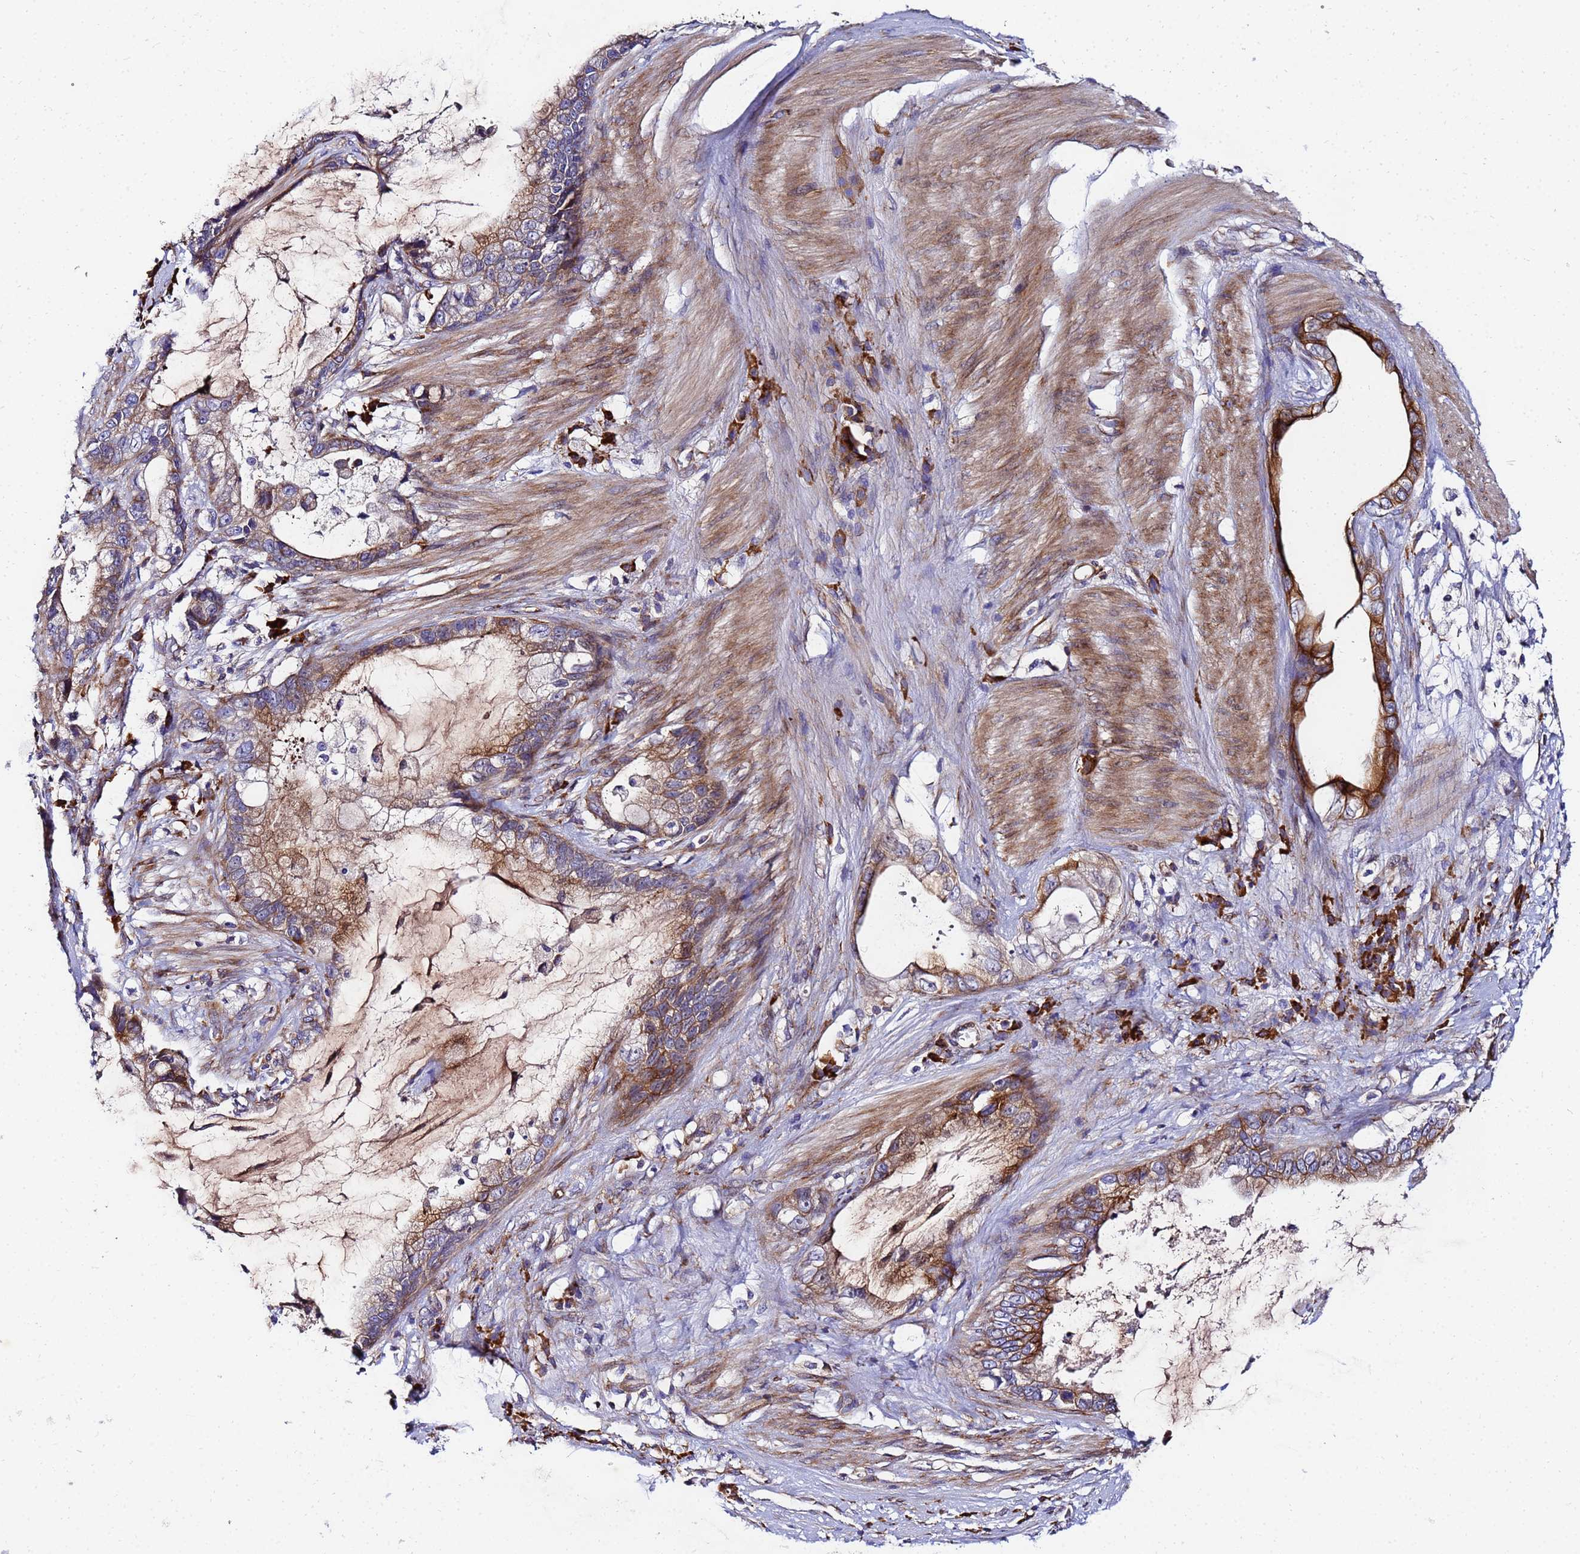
{"staining": {"intensity": "moderate", "quantity": "25%-75%", "location": "cytoplasmic/membranous"}, "tissue": "stomach cancer", "cell_type": "Tumor cells", "image_type": "cancer", "snomed": [{"axis": "morphology", "description": "Adenocarcinoma, NOS"}, {"axis": "topography", "description": "Stomach"}], "caption": "Stomach adenocarcinoma stained with a brown dye reveals moderate cytoplasmic/membranous positive expression in about 25%-75% of tumor cells.", "gene": "POM121", "patient": {"sex": "male", "age": 55}}